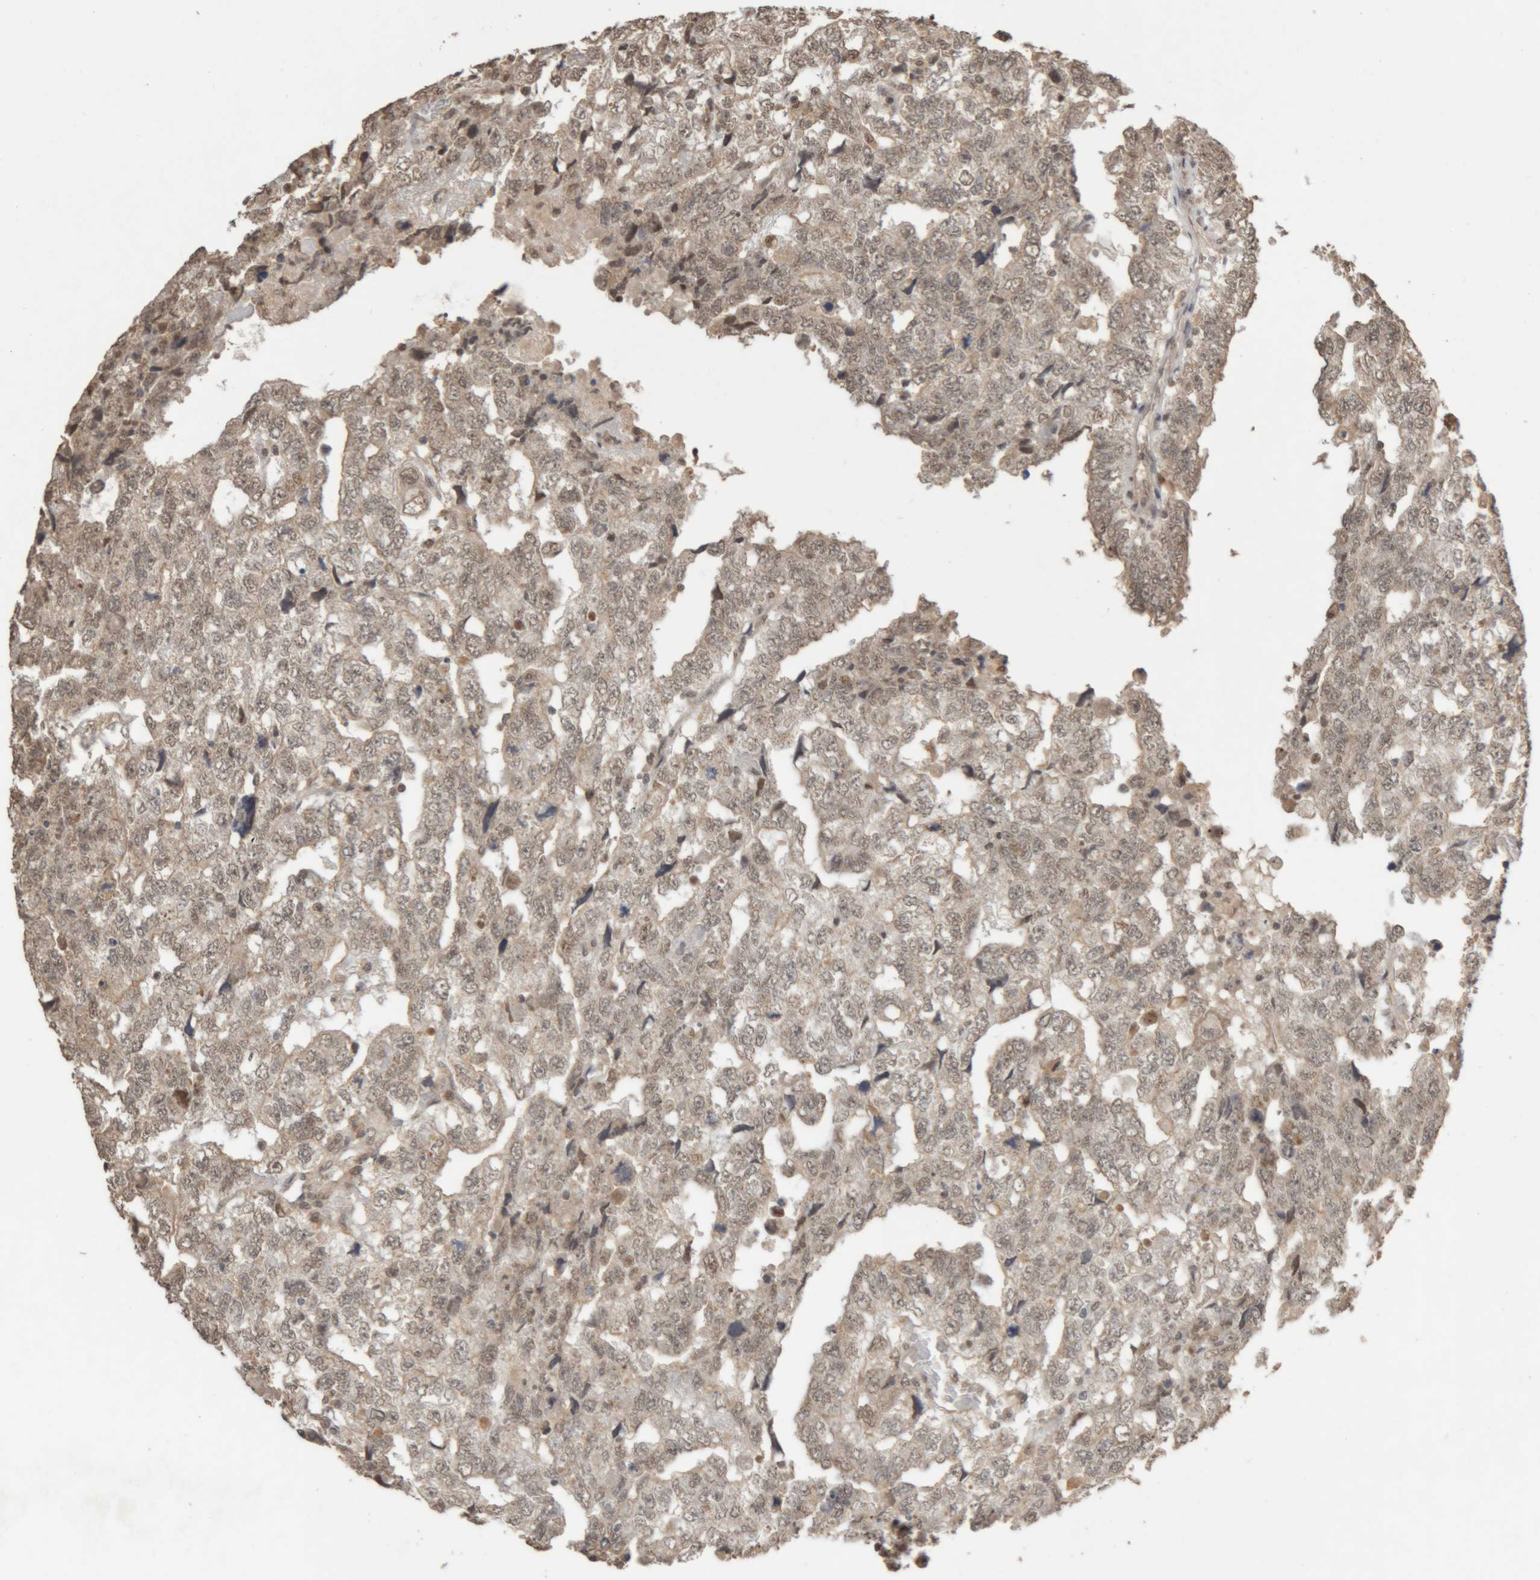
{"staining": {"intensity": "weak", "quantity": ">75%", "location": "cytoplasmic/membranous,nuclear"}, "tissue": "testis cancer", "cell_type": "Tumor cells", "image_type": "cancer", "snomed": [{"axis": "morphology", "description": "Carcinoma, Embryonal, NOS"}, {"axis": "topography", "description": "Testis"}], "caption": "An IHC photomicrograph of tumor tissue is shown. Protein staining in brown highlights weak cytoplasmic/membranous and nuclear positivity in testis cancer within tumor cells. The protein is shown in brown color, while the nuclei are stained blue.", "gene": "KEAP1", "patient": {"sex": "male", "age": 36}}